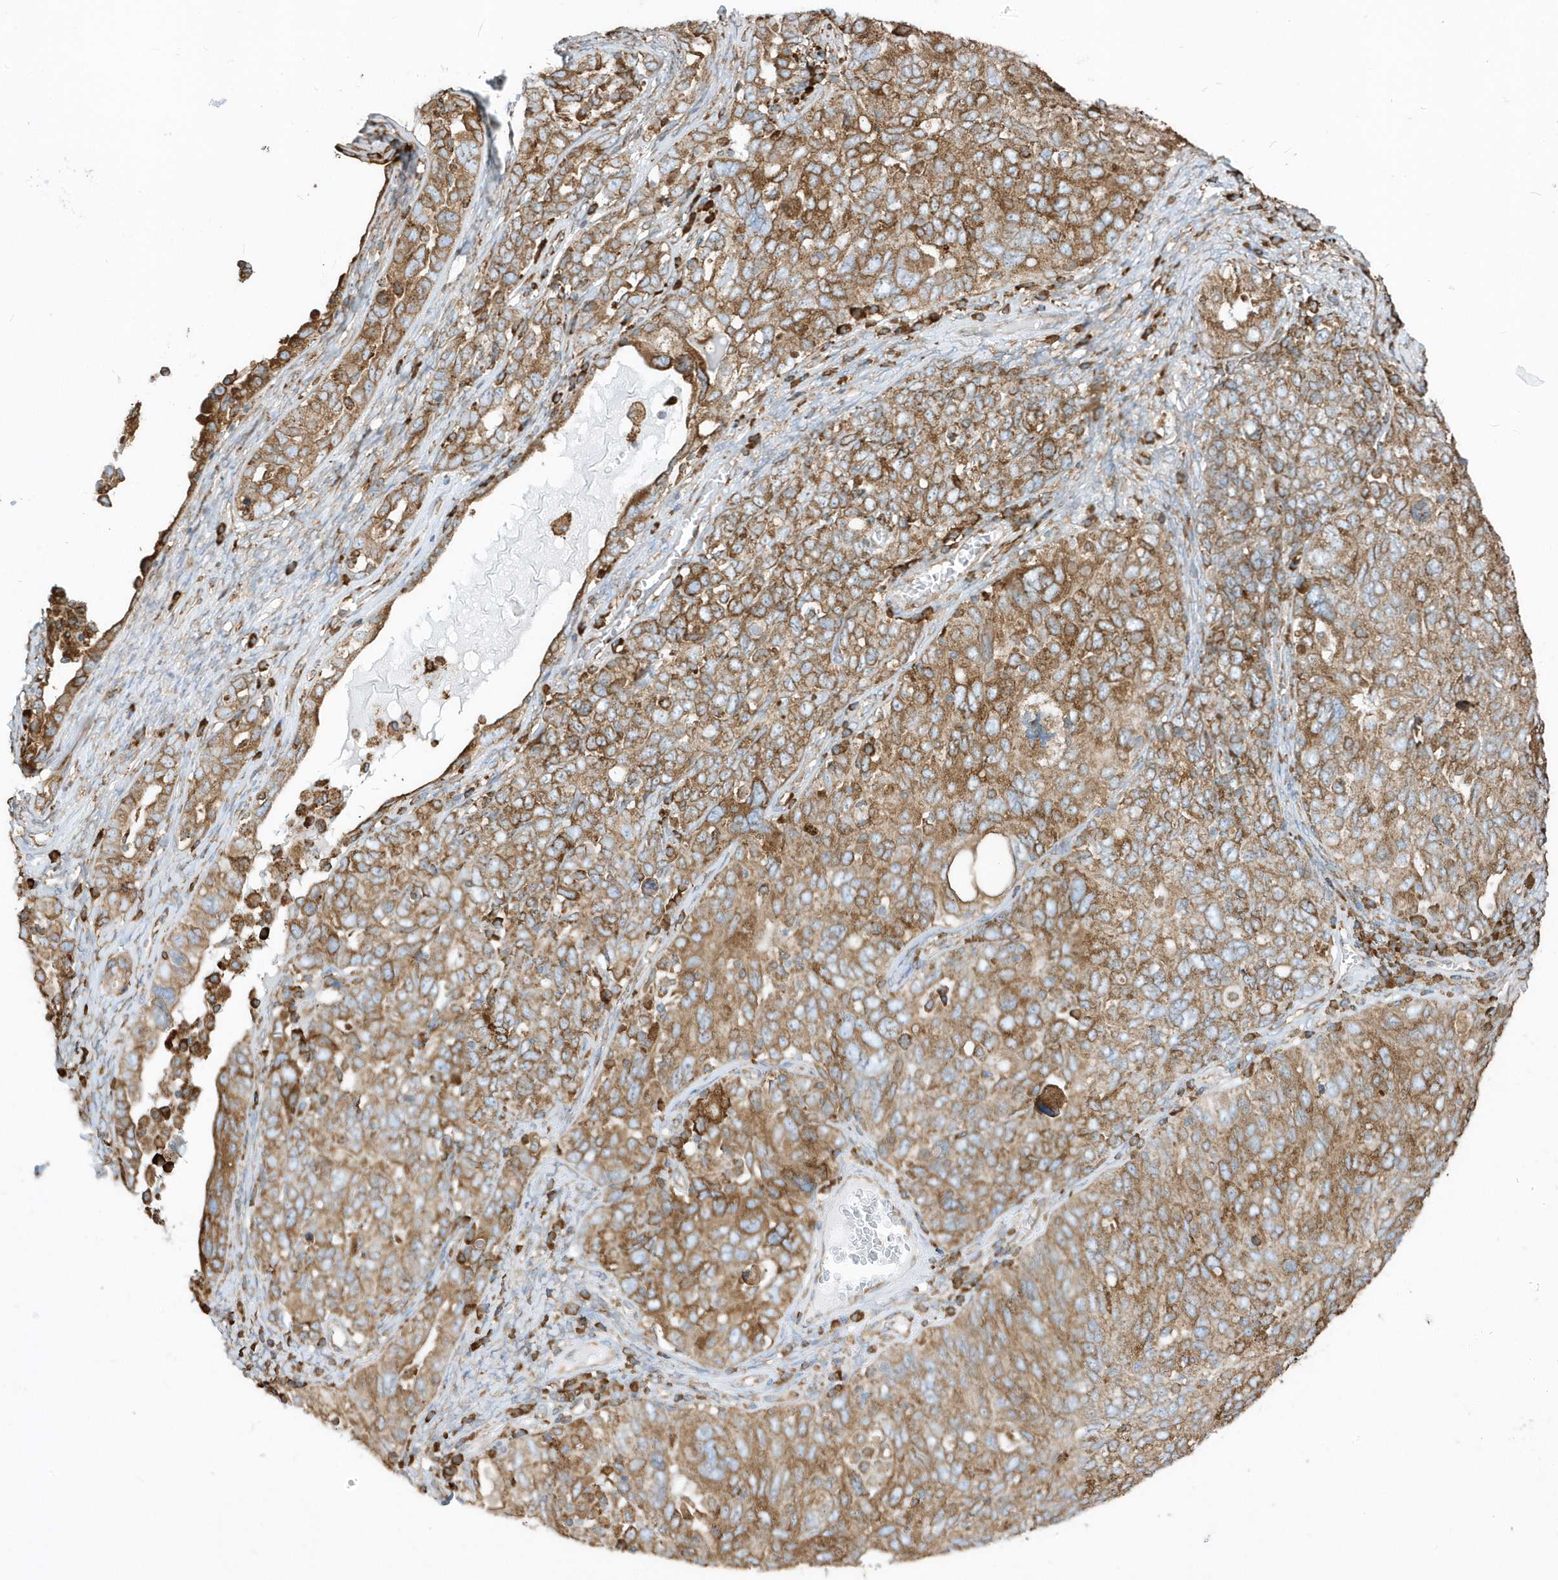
{"staining": {"intensity": "moderate", "quantity": ">75%", "location": "cytoplasmic/membranous"}, "tissue": "ovarian cancer", "cell_type": "Tumor cells", "image_type": "cancer", "snomed": [{"axis": "morphology", "description": "Carcinoma, endometroid"}, {"axis": "topography", "description": "Ovary"}], "caption": "Protein staining by IHC reveals moderate cytoplasmic/membranous positivity in about >75% of tumor cells in ovarian endometroid carcinoma. (IHC, brightfield microscopy, high magnification).", "gene": "PDIA6", "patient": {"sex": "female", "age": 62}}